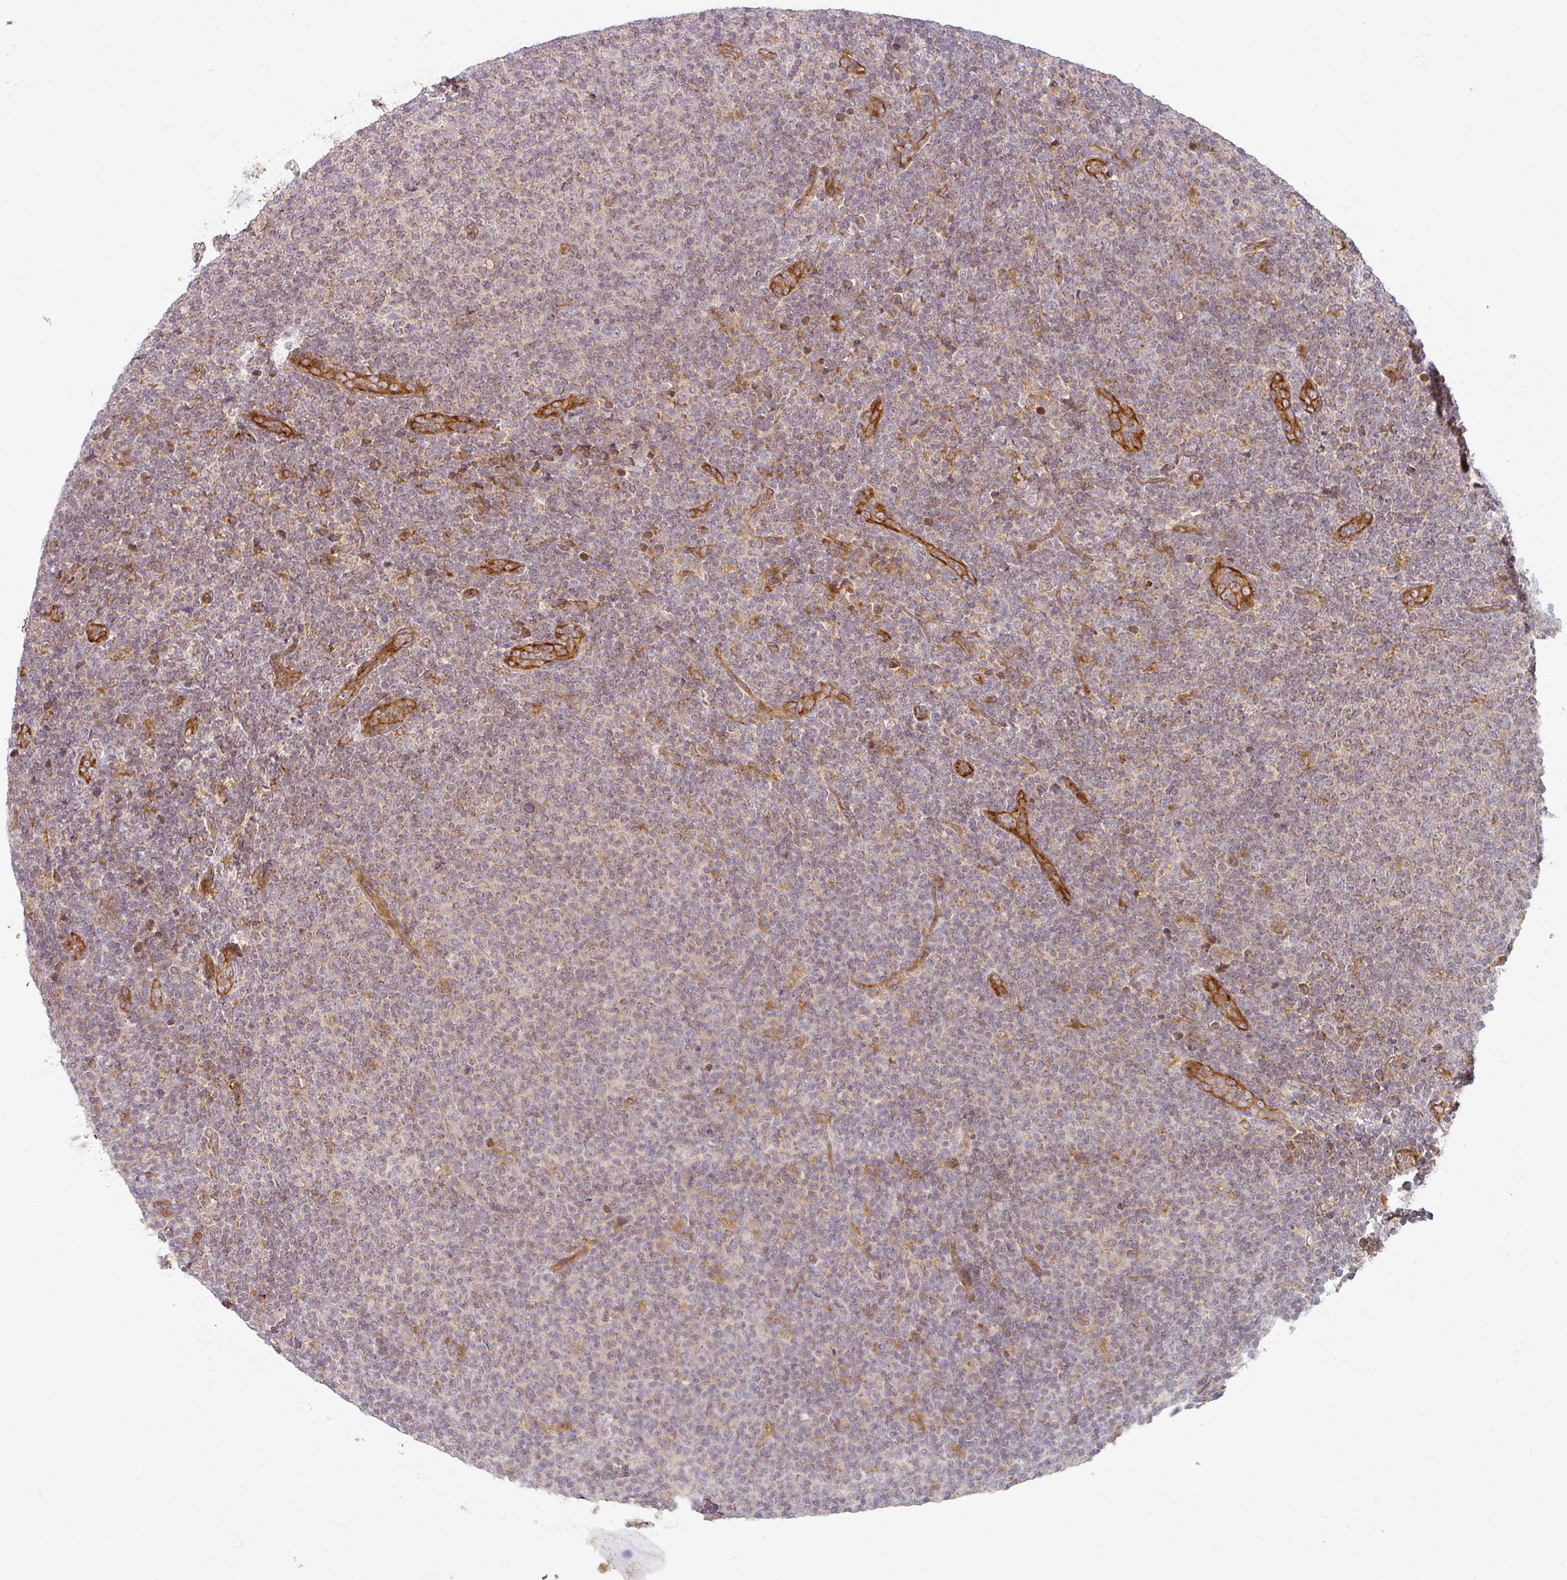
{"staining": {"intensity": "moderate", "quantity": "25%-75%", "location": "cytoplasmic/membranous"}, "tissue": "lymphoma", "cell_type": "Tumor cells", "image_type": "cancer", "snomed": [{"axis": "morphology", "description": "Malignant lymphoma, non-Hodgkin's type, Low grade"}, {"axis": "topography", "description": "Lymph node"}], "caption": "Immunohistochemical staining of lymphoma shows medium levels of moderate cytoplasmic/membranous protein positivity in about 25%-75% of tumor cells. (DAB (3,3'-diaminobenzidine) IHC with brightfield microscopy, high magnification).", "gene": "CNOT1", "patient": {"sex": "male", "age": 66}}